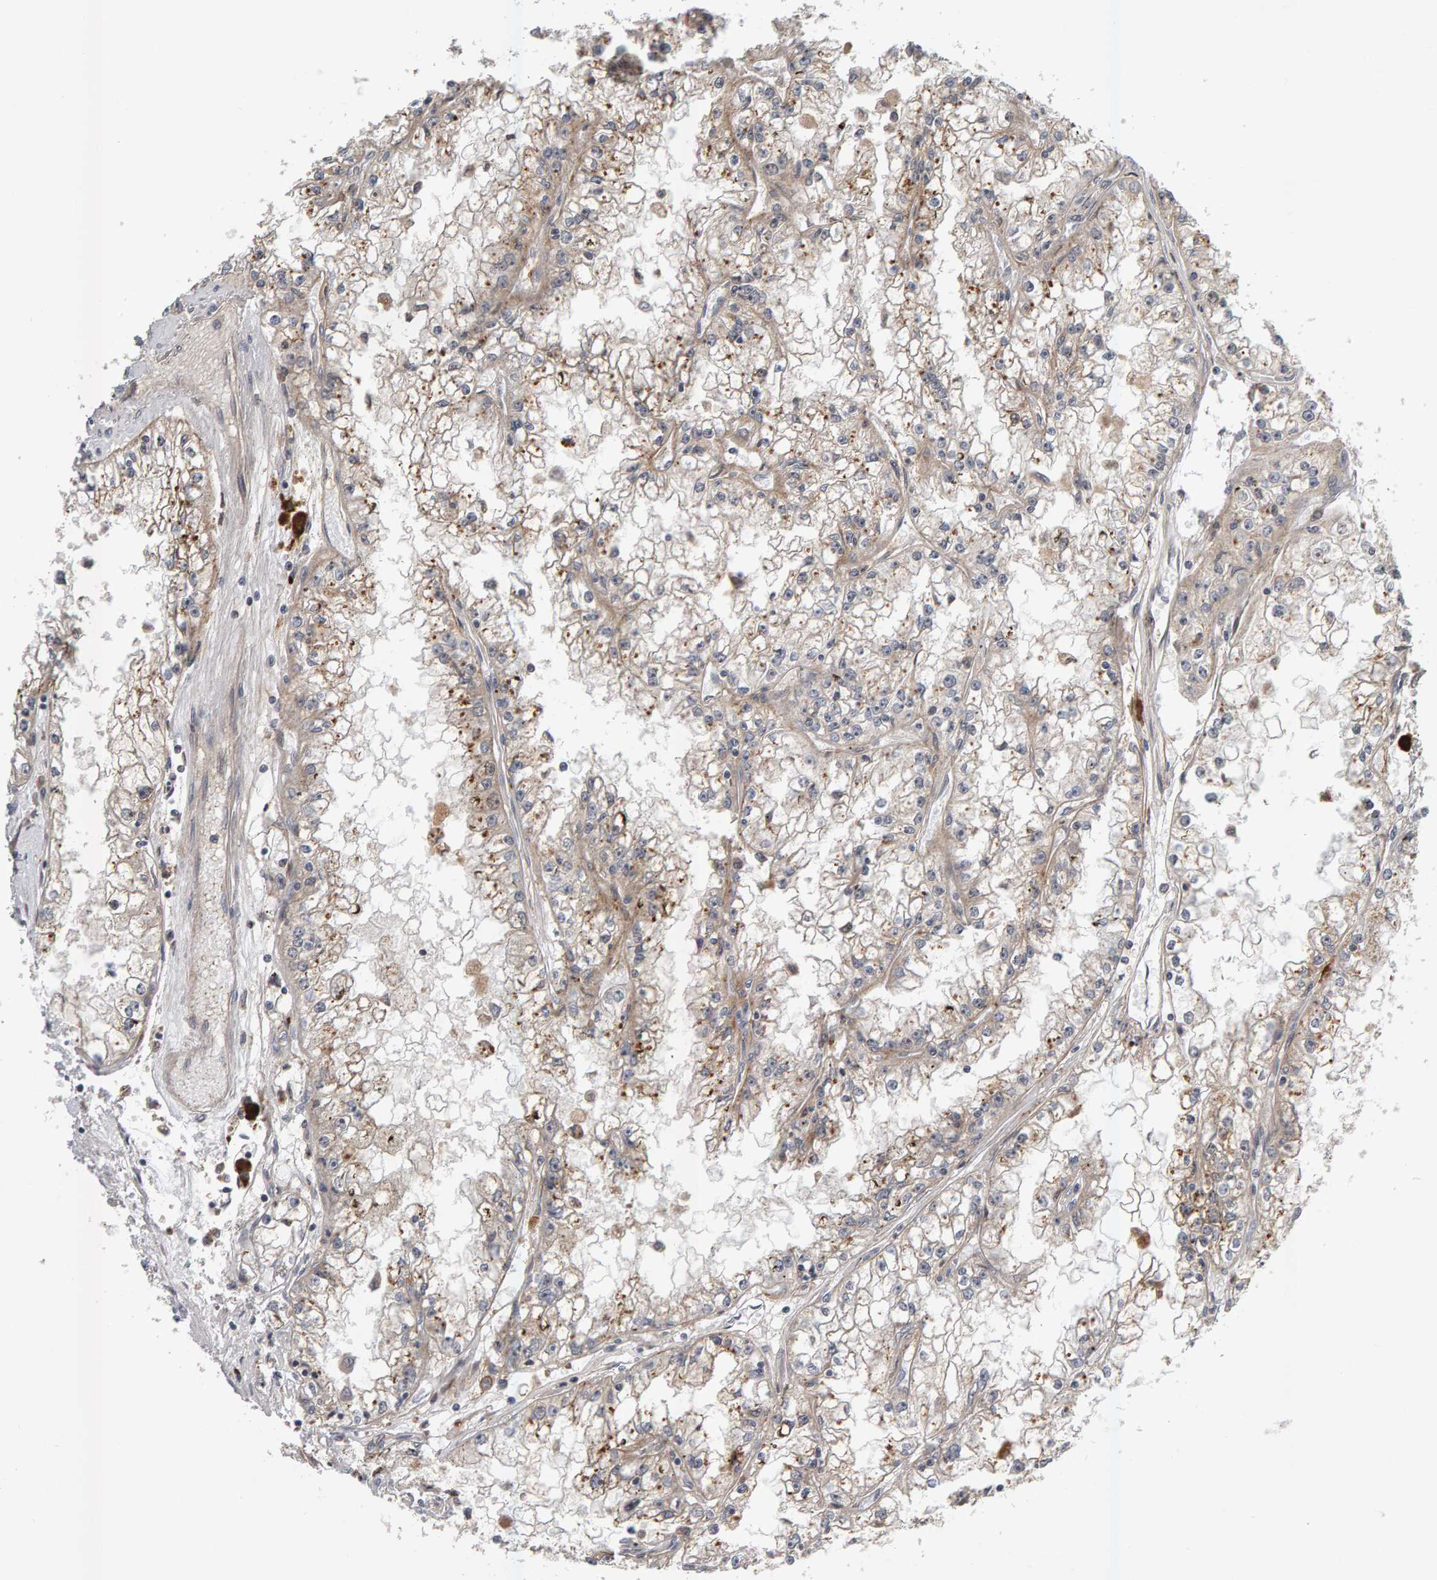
{"staining": {"intensity": "weak", "quantity": "25%-75%", "location": "cytoplasmic/membranous"}, "tissue": "renal cancer", "cell_type": "Tumor cells", "image_type": "cancer", "snomed": [{"axis": "morphology", "description": "Adenocarcinoma, NOS"}, {"axis": "topography", "description": "Kidney"}], "caption": "Renal cancer (adenocarcinoma) stained with a brown dye shows weak cytoplasmic/membranous positive staining in approximately 25%-75% of tumor cells.", "gene": "ZNF160", "patient": {"sex": "male", "age": 56}}